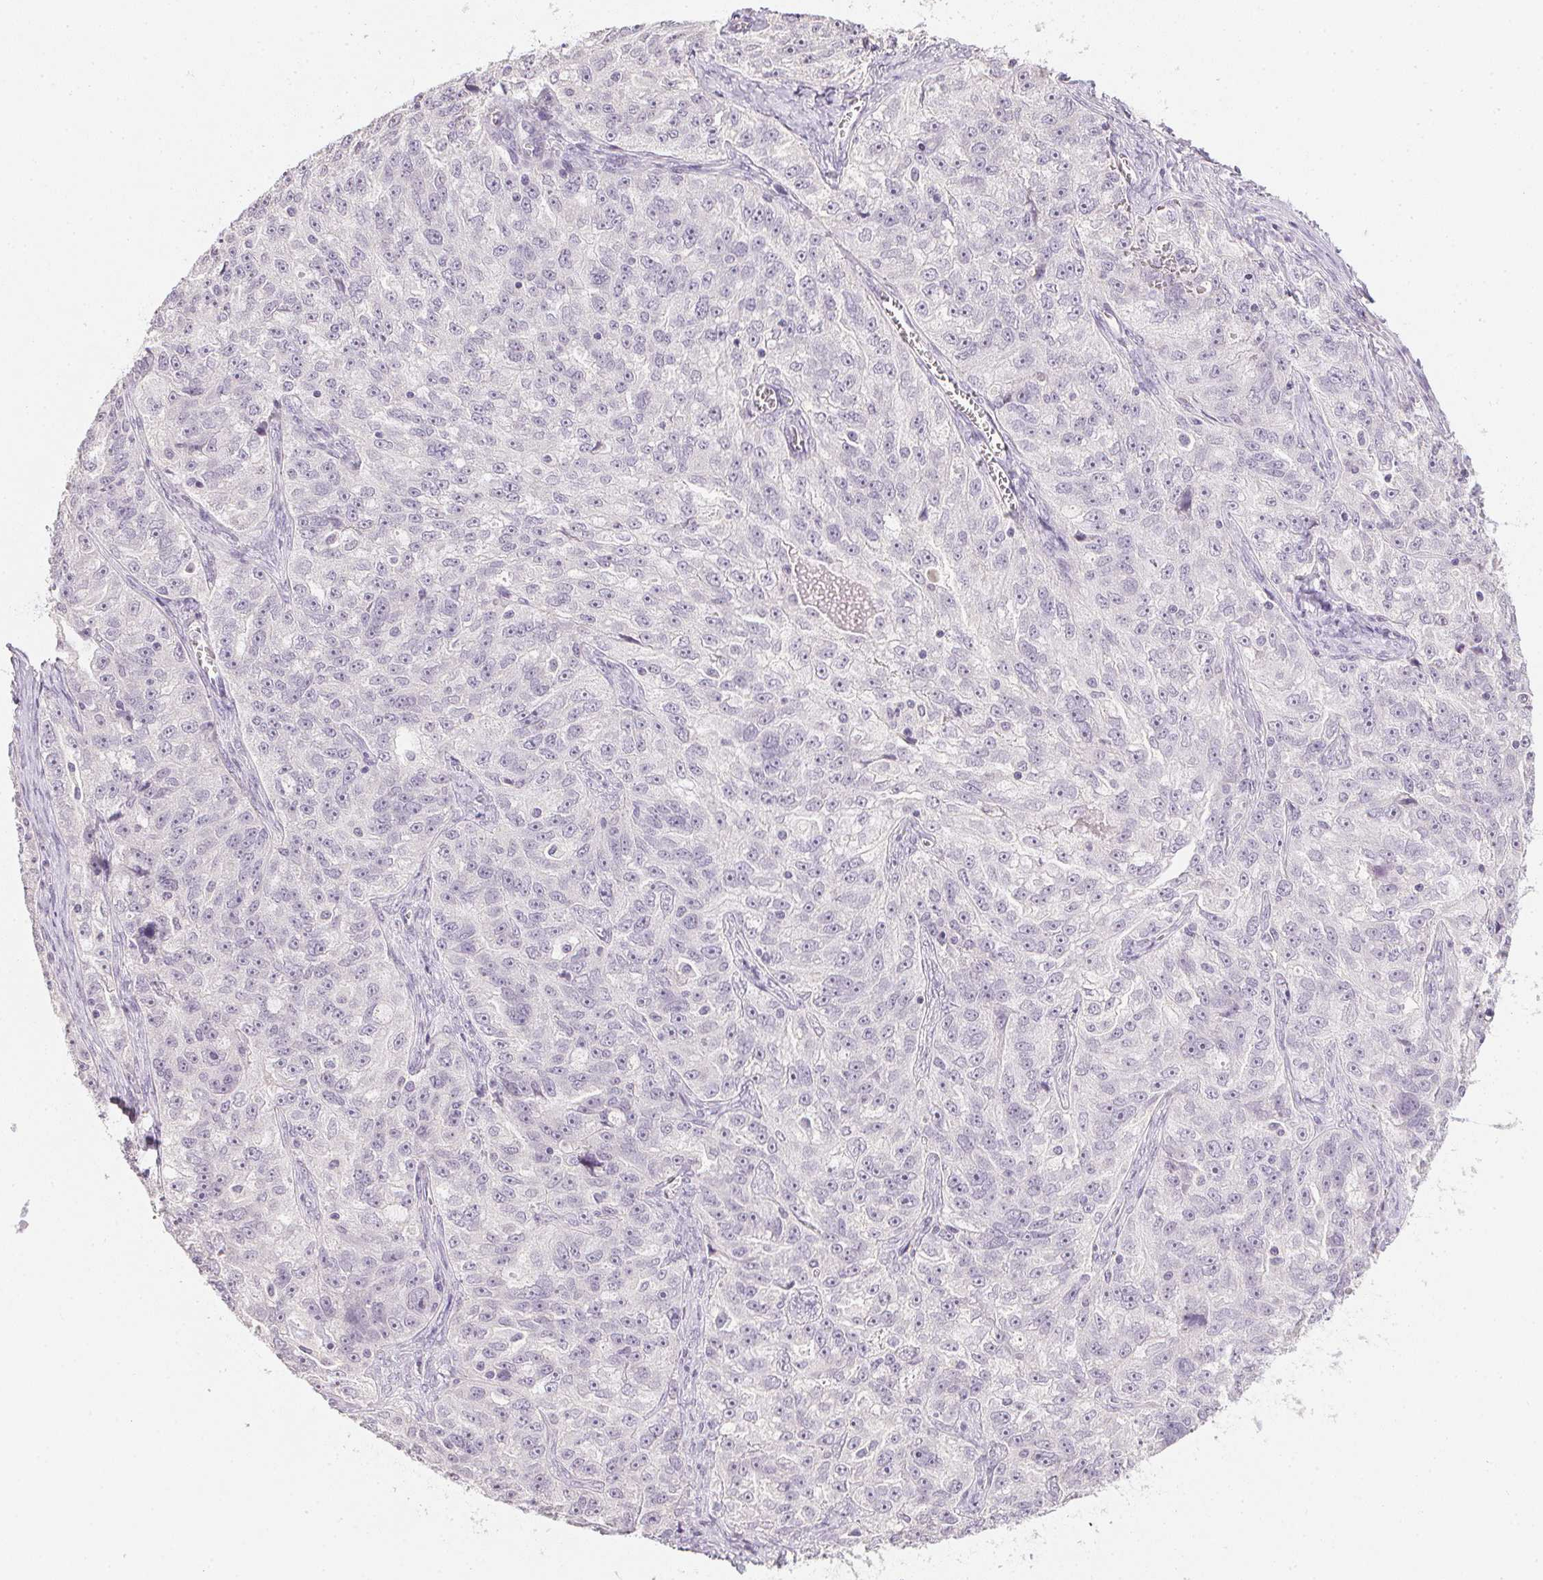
{"staining": {"intensity": "negative", "quantity": "none", "location": "none"}, "tissue": "ovarian cancer", "cell_type": "Tumor cells", "image_type": "cancer", "snomed": [{"axis": "morphology", "description": "Cystadenocarcinoma, serous, NOS"}, {"axis": "topography", "description": "Ovary"}], "caption": "Tumor cells show no significant staining in serous cystadenocarcinoma (ovarian).", "gene": "PPY", "patient": {"sex": "female", "age": 51}}